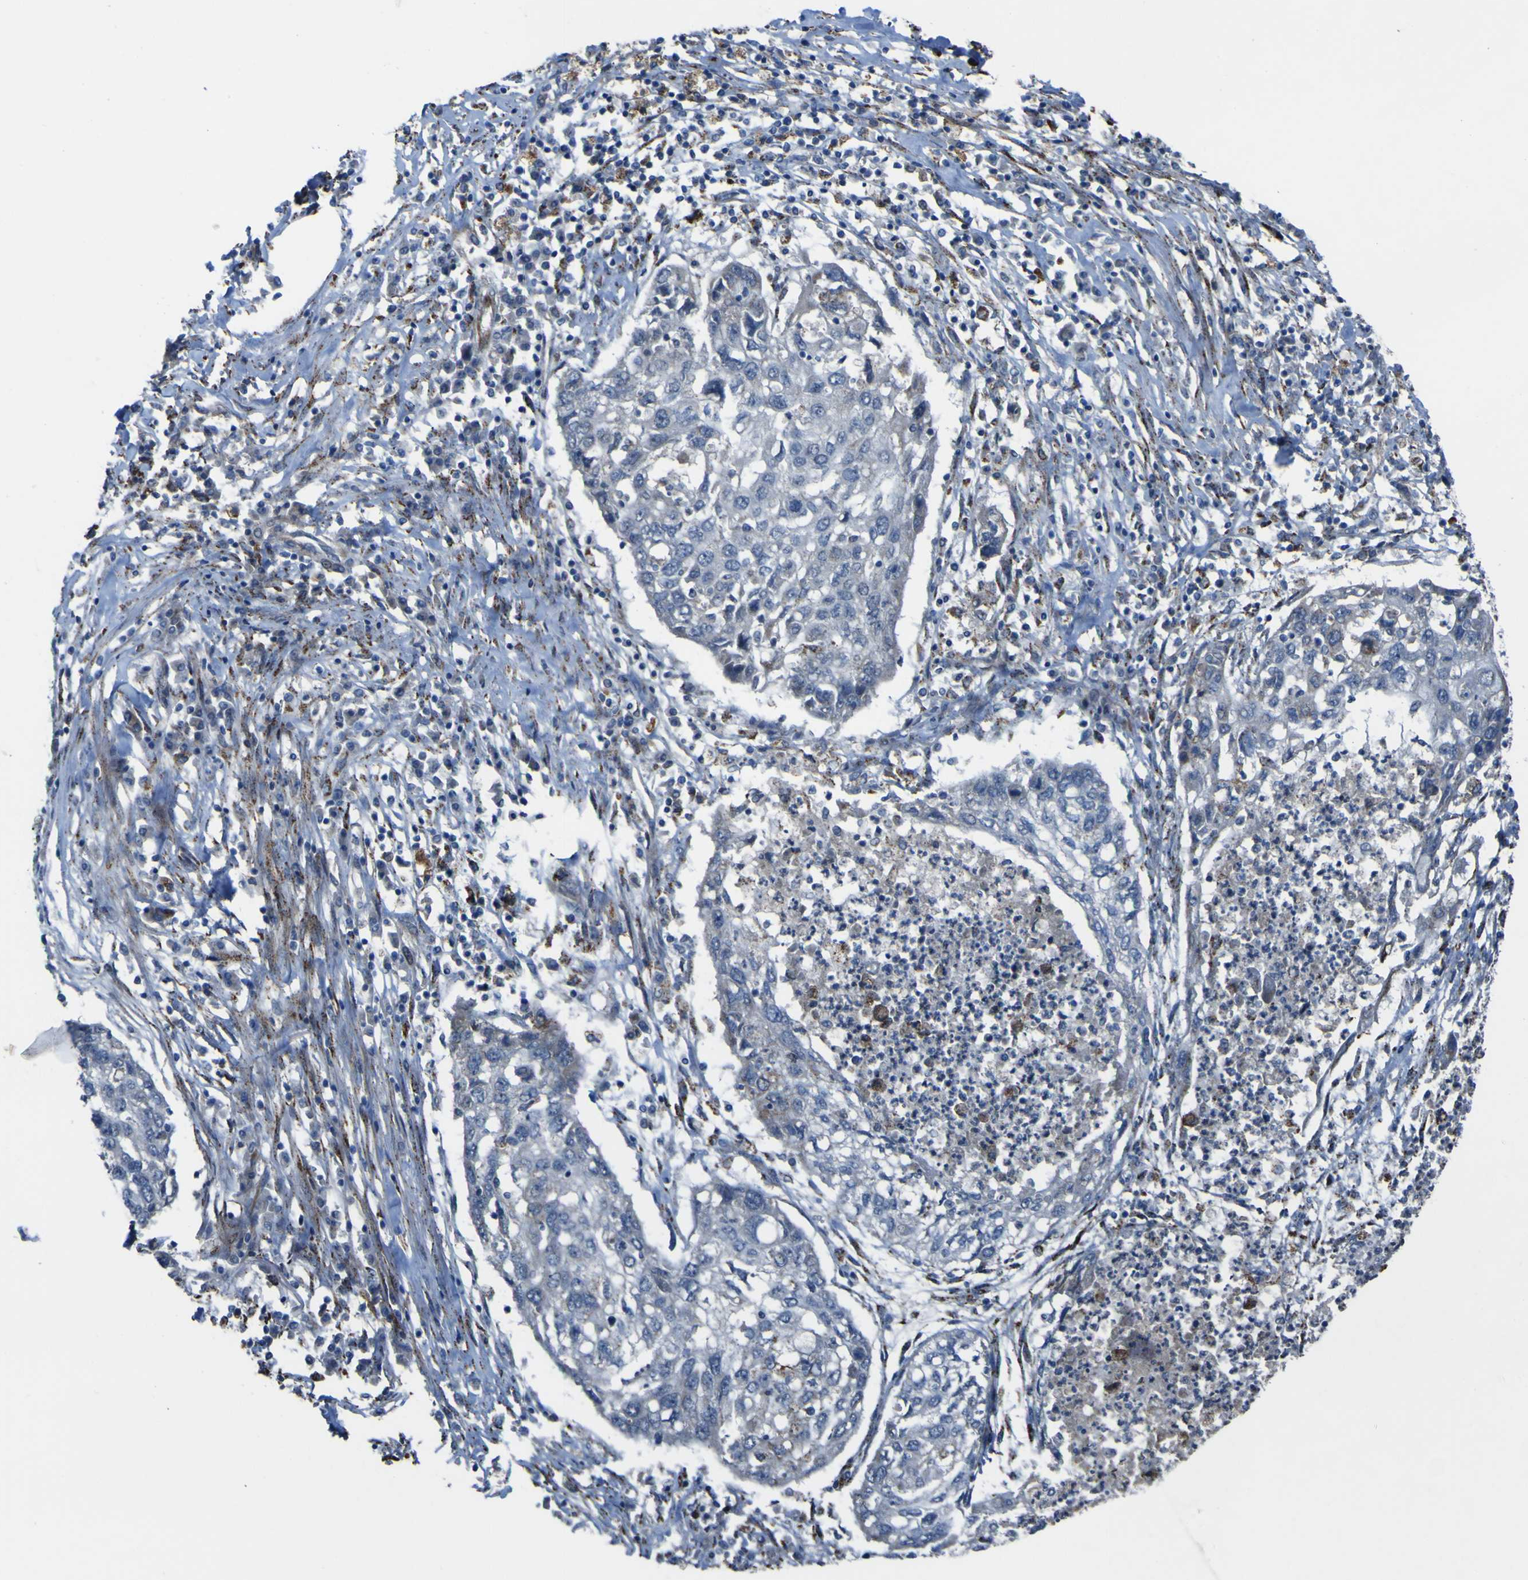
{"staining": {"intensity": "negative", "quantity": "none", "location": "none"}, "tissue": "lung cancer", "cell_type": "Tumor cells", "image_type": "cancer", "snomed": [{"axis": "morphology", "description": "Squamous cell carcinoma, NOS"}, {"axis": "topography", "description": "Lung"}], "caption": "Immunohistochemistry (IHC) histopathology image of human lung squamous cell carcinoma stained for a protein (brown), which displays no expression in tumor cells.", "gene": "GPLD1", "patient": {"sex": "female", "age": 63}}